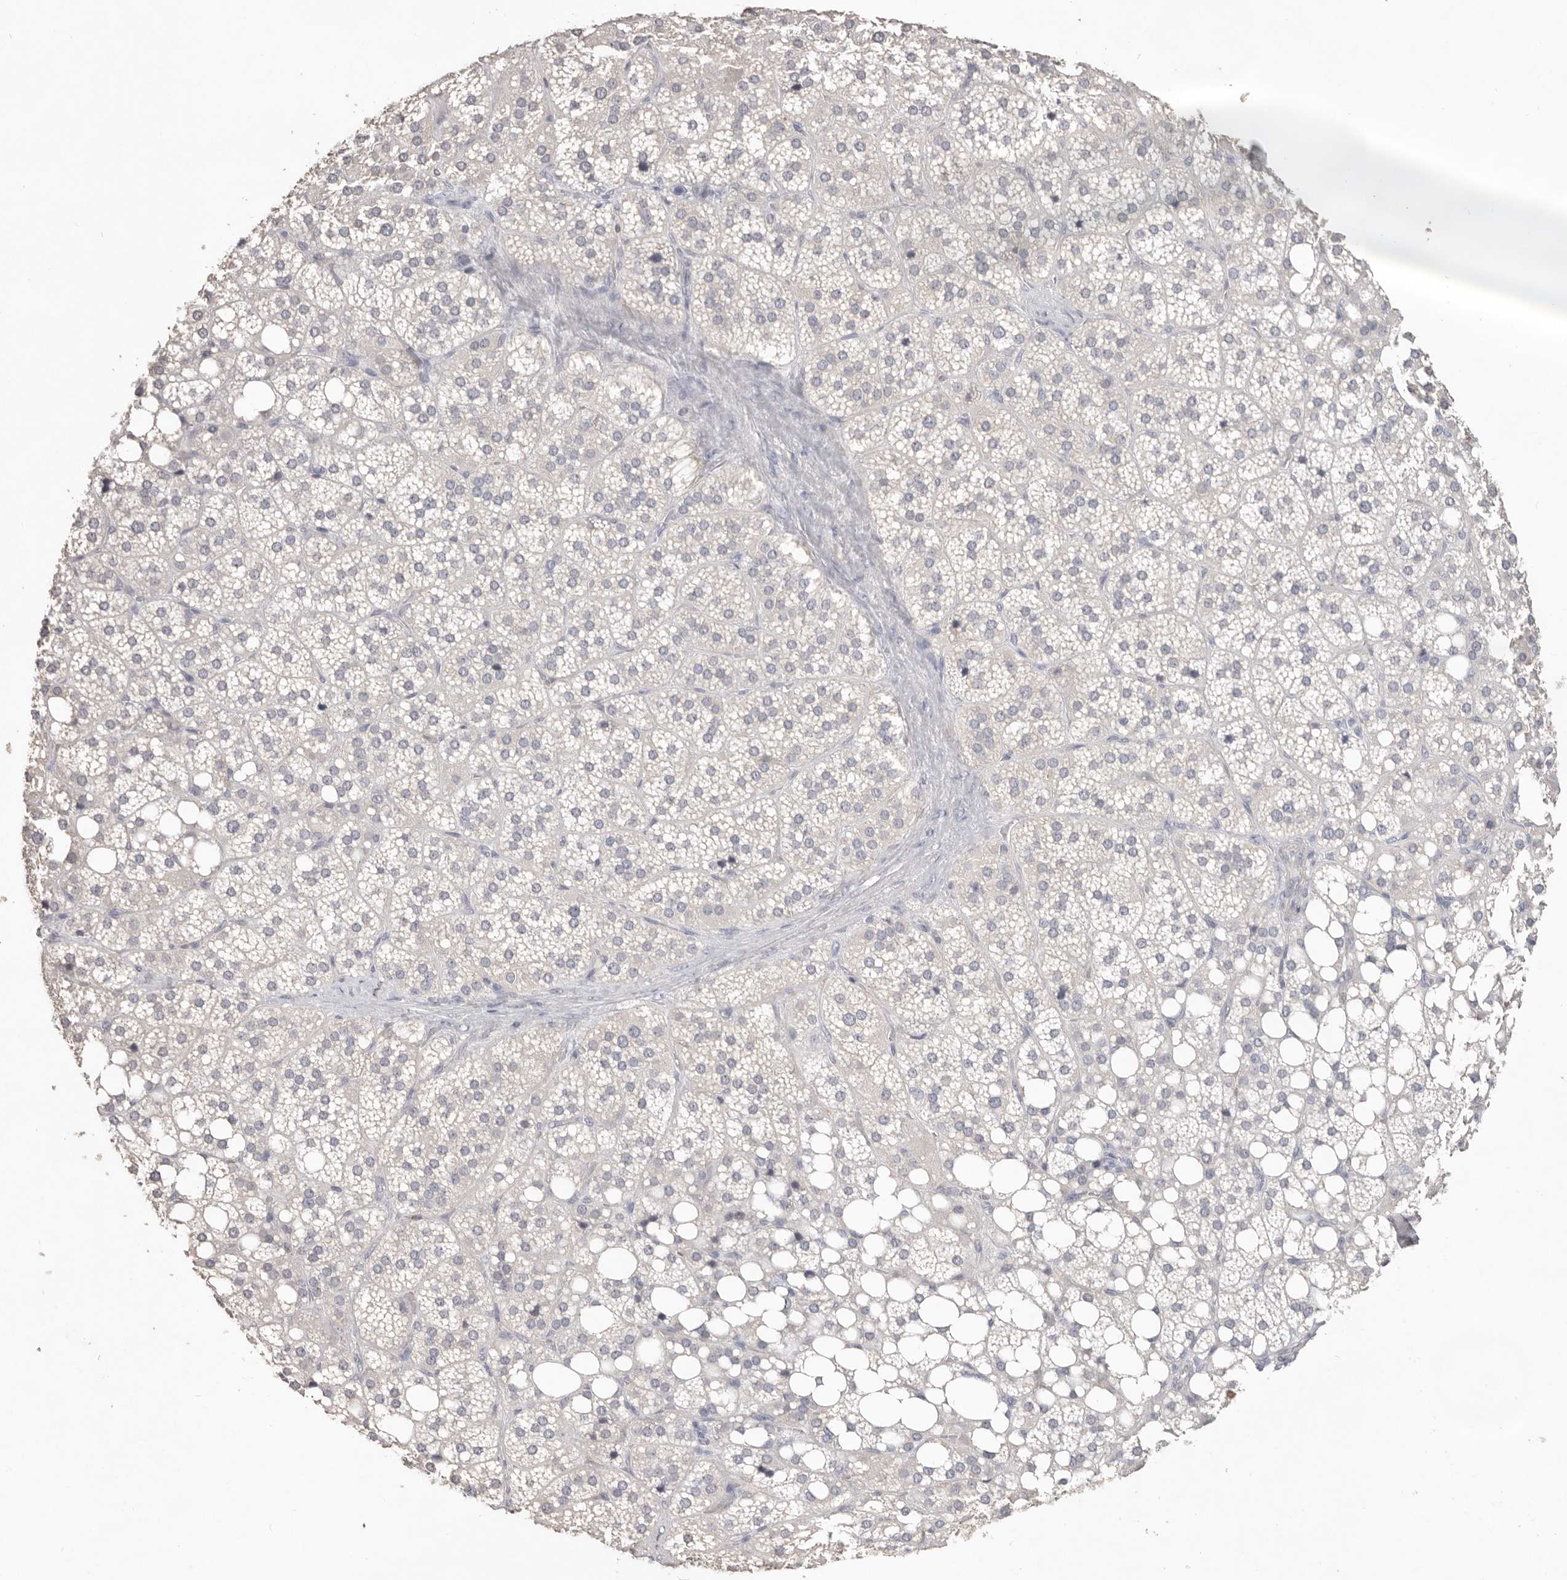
{"staining": {"intensity": "weak", "quantity": "<25%", "location": "cytoplasmic/membranous"}, "tissue": "adrenal gland", "cell_type": "Glandular cells", "image_type": "normal", "snomed": [{"axis": "morphology", "description": "Normal tissue, NOS"}, {"axis": "topography", "description": "Adrenal gland"}], "caption": "Immunohistochemistry (IHC) micrograph of unremarkable adrenal gland: human adrenal gland stained with DAB (3,3'-diaminobenzidine) exhibits no significant protein positivity in glandular cells.", "gene": "ZYG11B", "patient": {"sex": "female", "age": 59}}